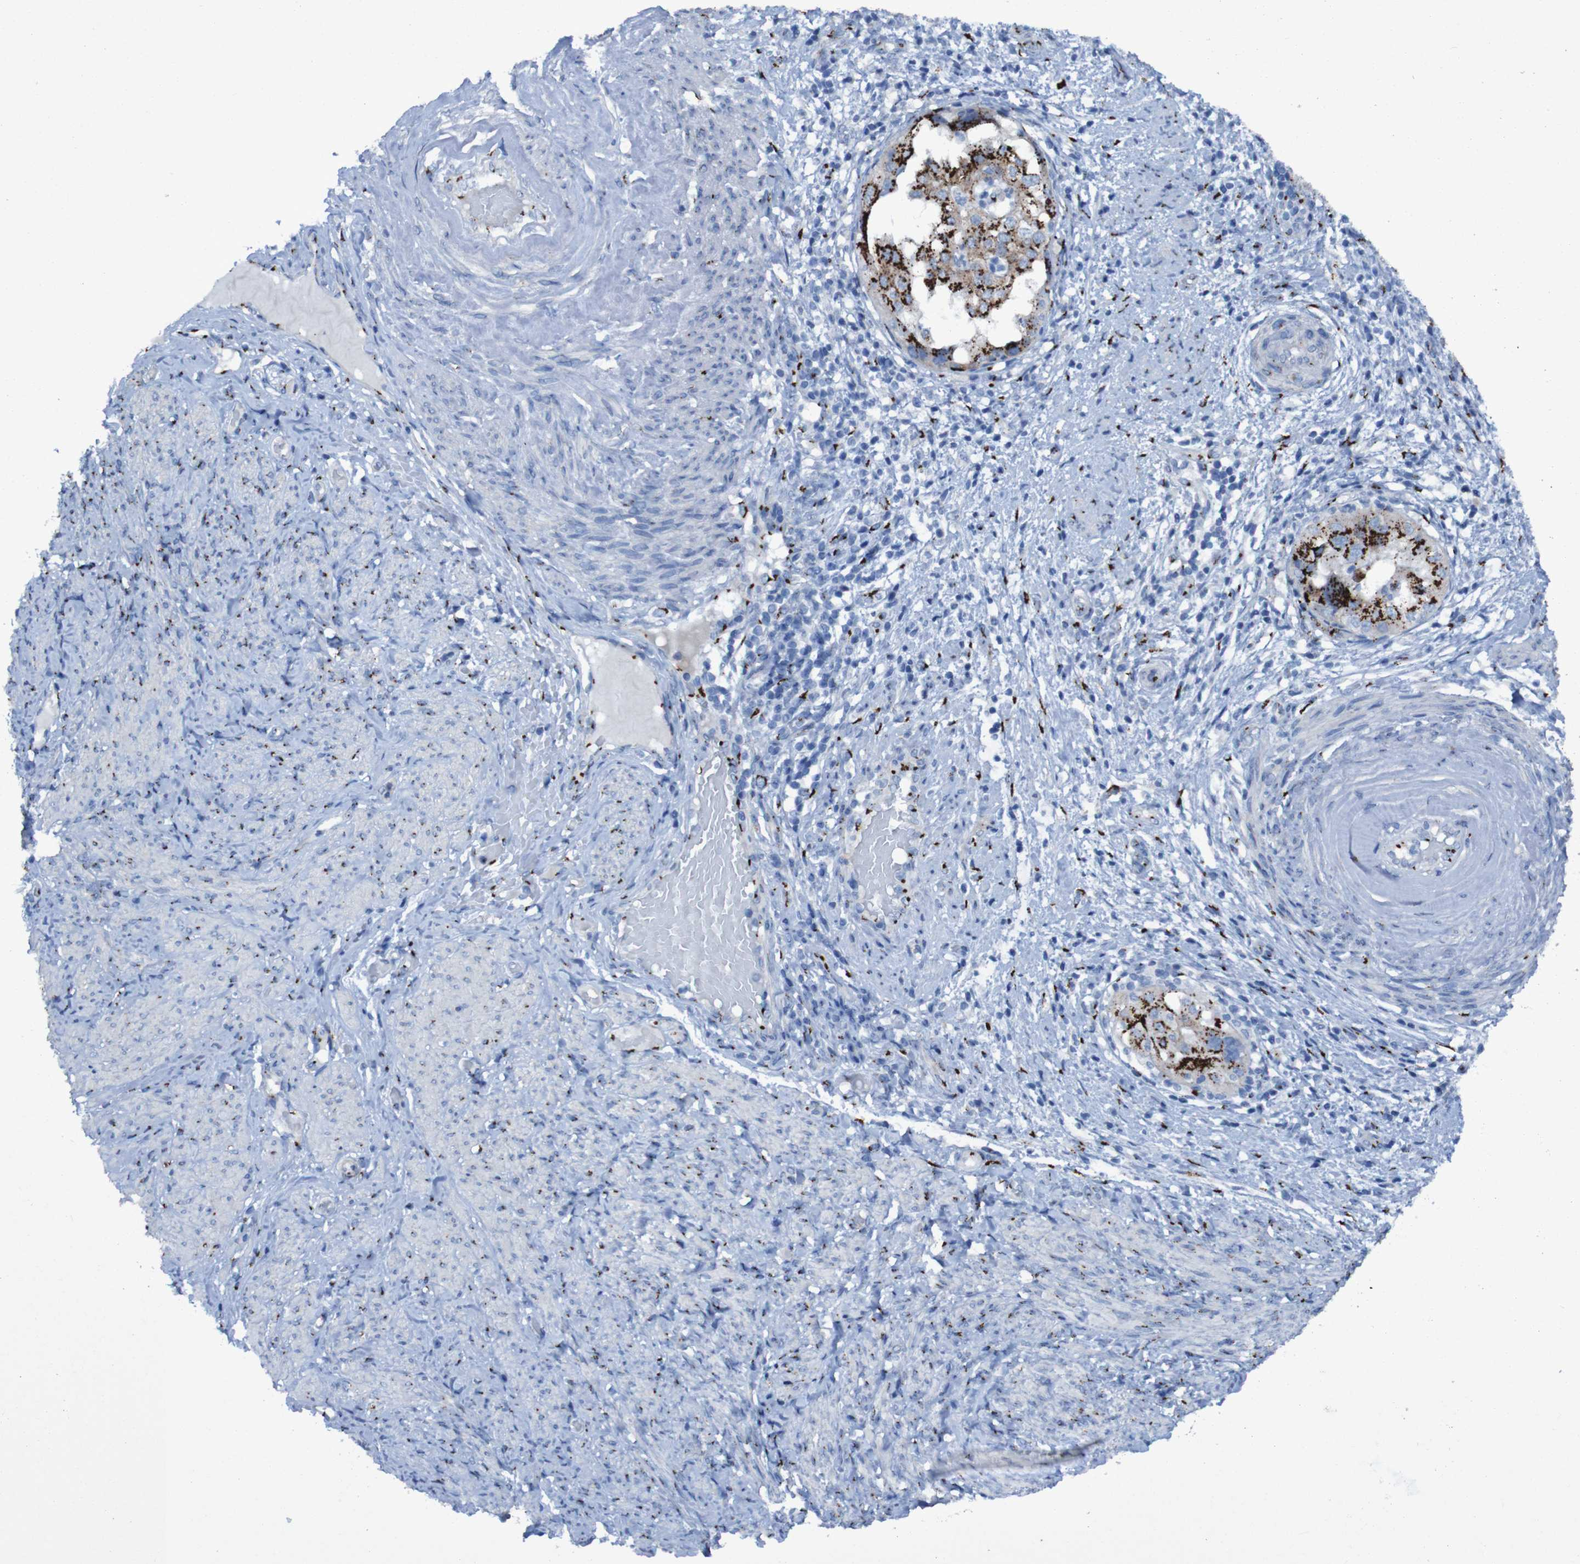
{"staining": {"intensity": "strong", "quantity": ">75%", "location": "cytoplasmic/membranous"}, "tissue": "endometrial cancer", "cell_type": "Tumor cells", "image_type": "cancer", "snomed": [{"axis": "morphology", "description": "Adenocarcinoma, NOS"}, {"axis": "topography", "description": "Endometrium"}], "caption": "An image showing strong cytoplasmic/membranous staining in approximately >75% of tumor cells in adenocarcinoma (endometrial), as visualized by brown immunohistochemical staining.", "gene": "GOLM1", "patient": {"sex": "female", "age": 85}}